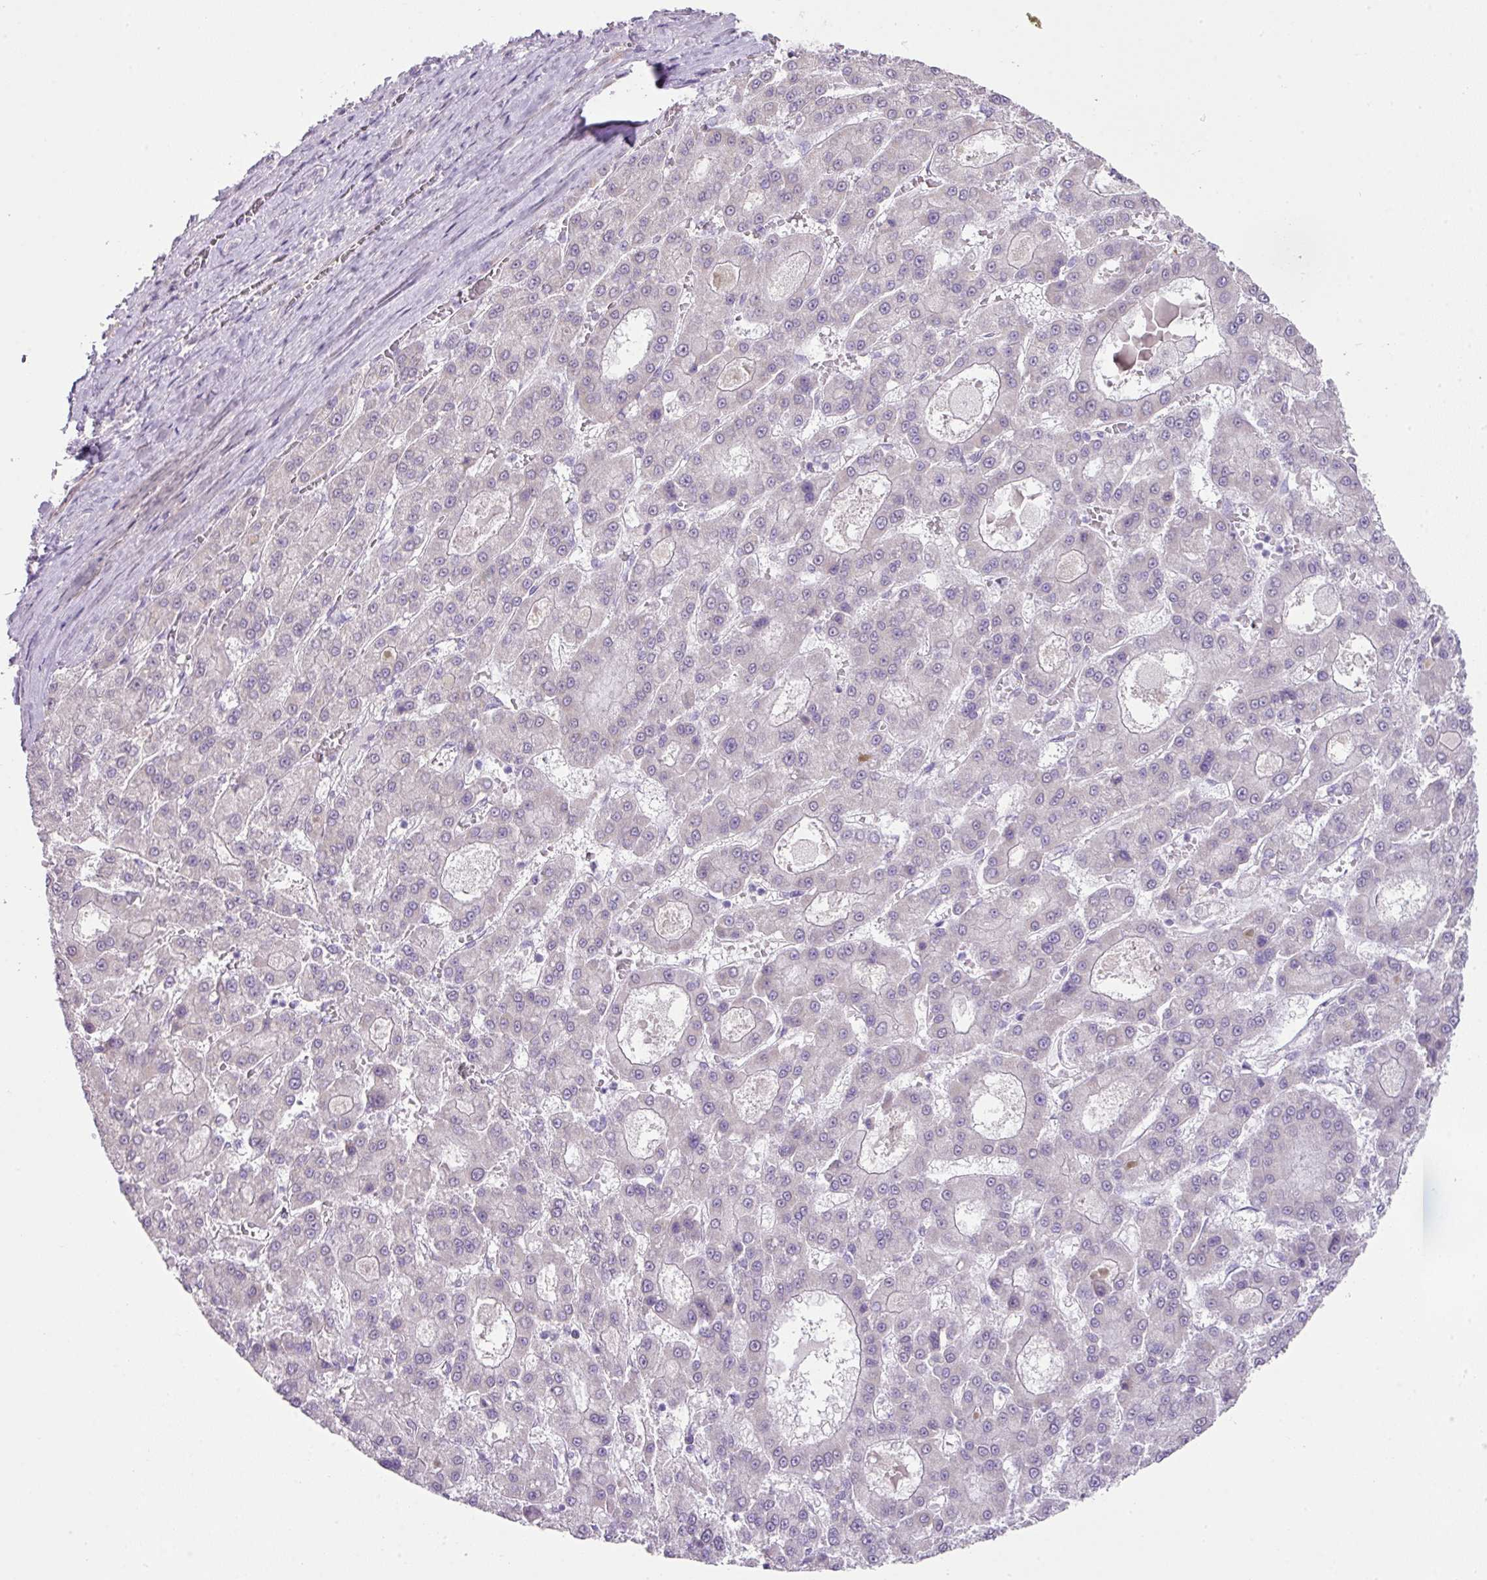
{"staining": {"intensity": "negative", "quantity": "none", "location": "none"}, "tissue": "liver cancer", "cell_type": "Tumor cells", "image_type": "cancer", "snomed": [{"axis": "morphology", "description": "Carcinoma, Hepatocellular, NOS"}, {"axis": "topography", "description": "Liver"}], "caption": "Tumor cells are negative for brown protein staining in liver cancer (hepatocellular carcinoma).", "gene": "DIP2A", "patient": {"sex": "male", "age": 70}}